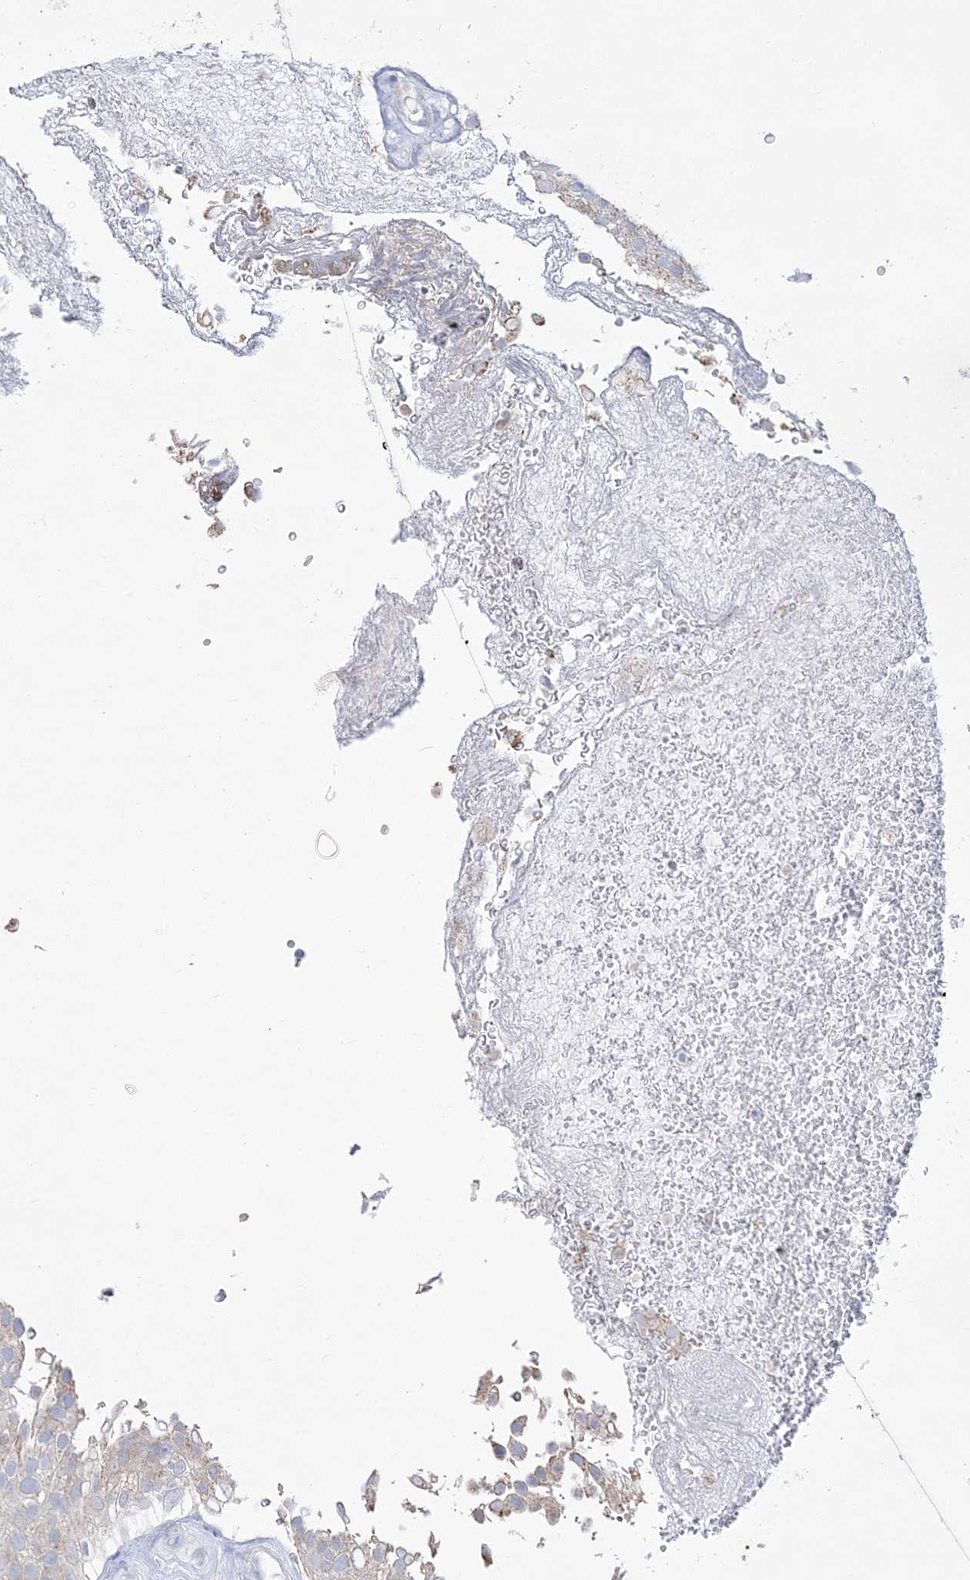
{"staining": {"intensity": "negative", "quantity": "none", "location": "none"}, "tissue": "urothelial cancer", "cell_type": "Tumor cells", "image_type": "cancer", "snomed": [{"axis": "morphology", "description": "Urothelial carcinoma, Low grade"}, {"axis": "topography", "description": "Urinary bladder"}], "caption": "DAB (3,3'-diaminobenzidine) immunohistochemical staining of human urothelial cancer reveals no significant expression in tumor cells. (DAB (3,3'-diaminobenzidine) immunohistochemistry visualized using brightfield microscopy, high magnification).", "gene": "WDR27", "patient": {"sex": "male", "age": 78}}